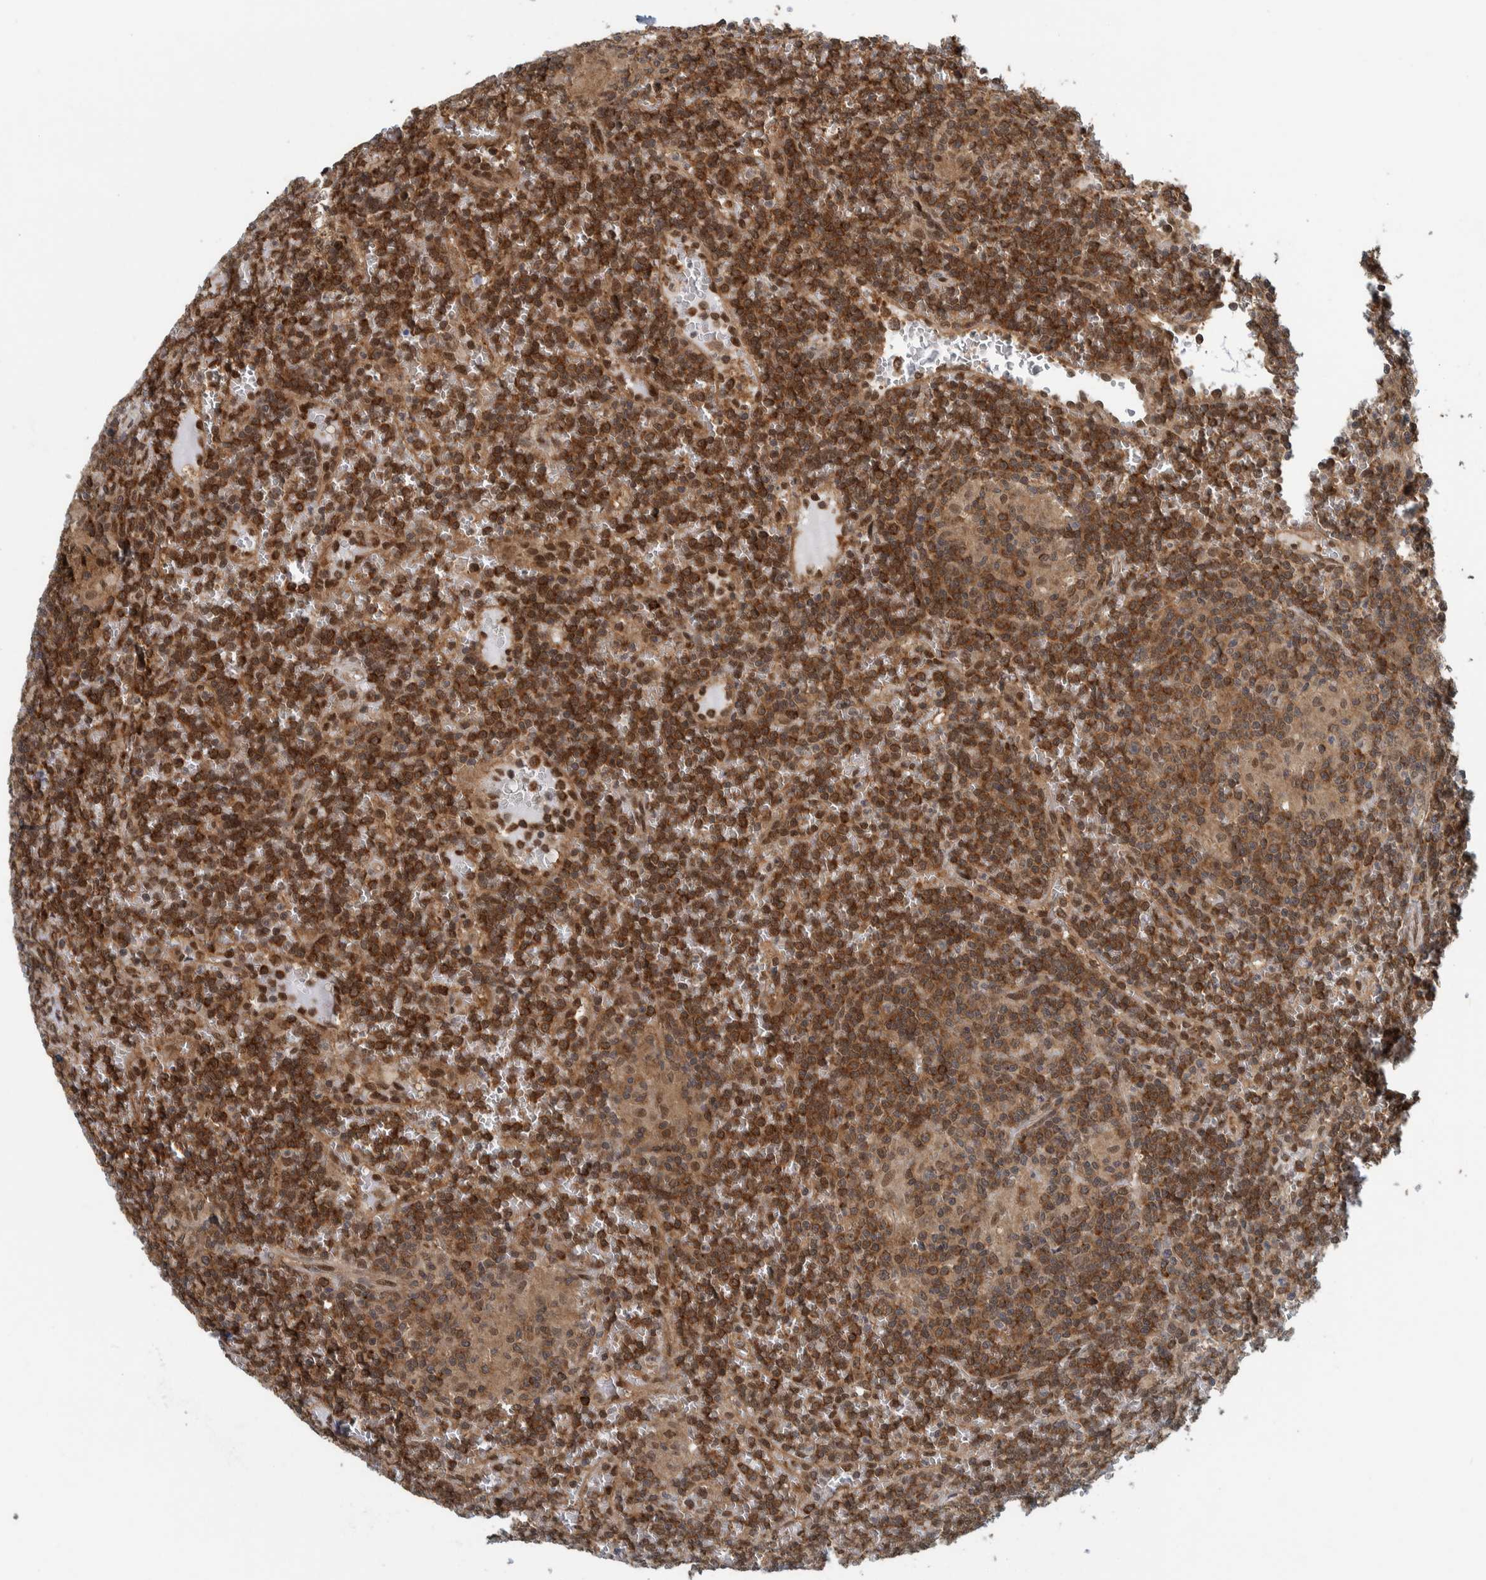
{"staining": {"intensity": "strong", "quantity": ">75%", "location": "cytoplasmic/membranous,nuclear"}, "tissue": "lymphoma", "cell_type": "Tumor cells", "image_type": "cancer", "snomed": [{"axis": "morphology", "description": "Malignant lymphoma, non-Hodgkin's type, Low grade"}, {"axis": "topography", "description": "Spleen"}], "caption": "Malignant lymphoma, non-Hodgkin's type (low-grade) stained with a brown dye demonstrates strong cytoplasmic/membranous and nuclear positive staining in about >75% of tumor cells.", "gene": "COPS3", "patient": {"sex": "female", "age": 19}}